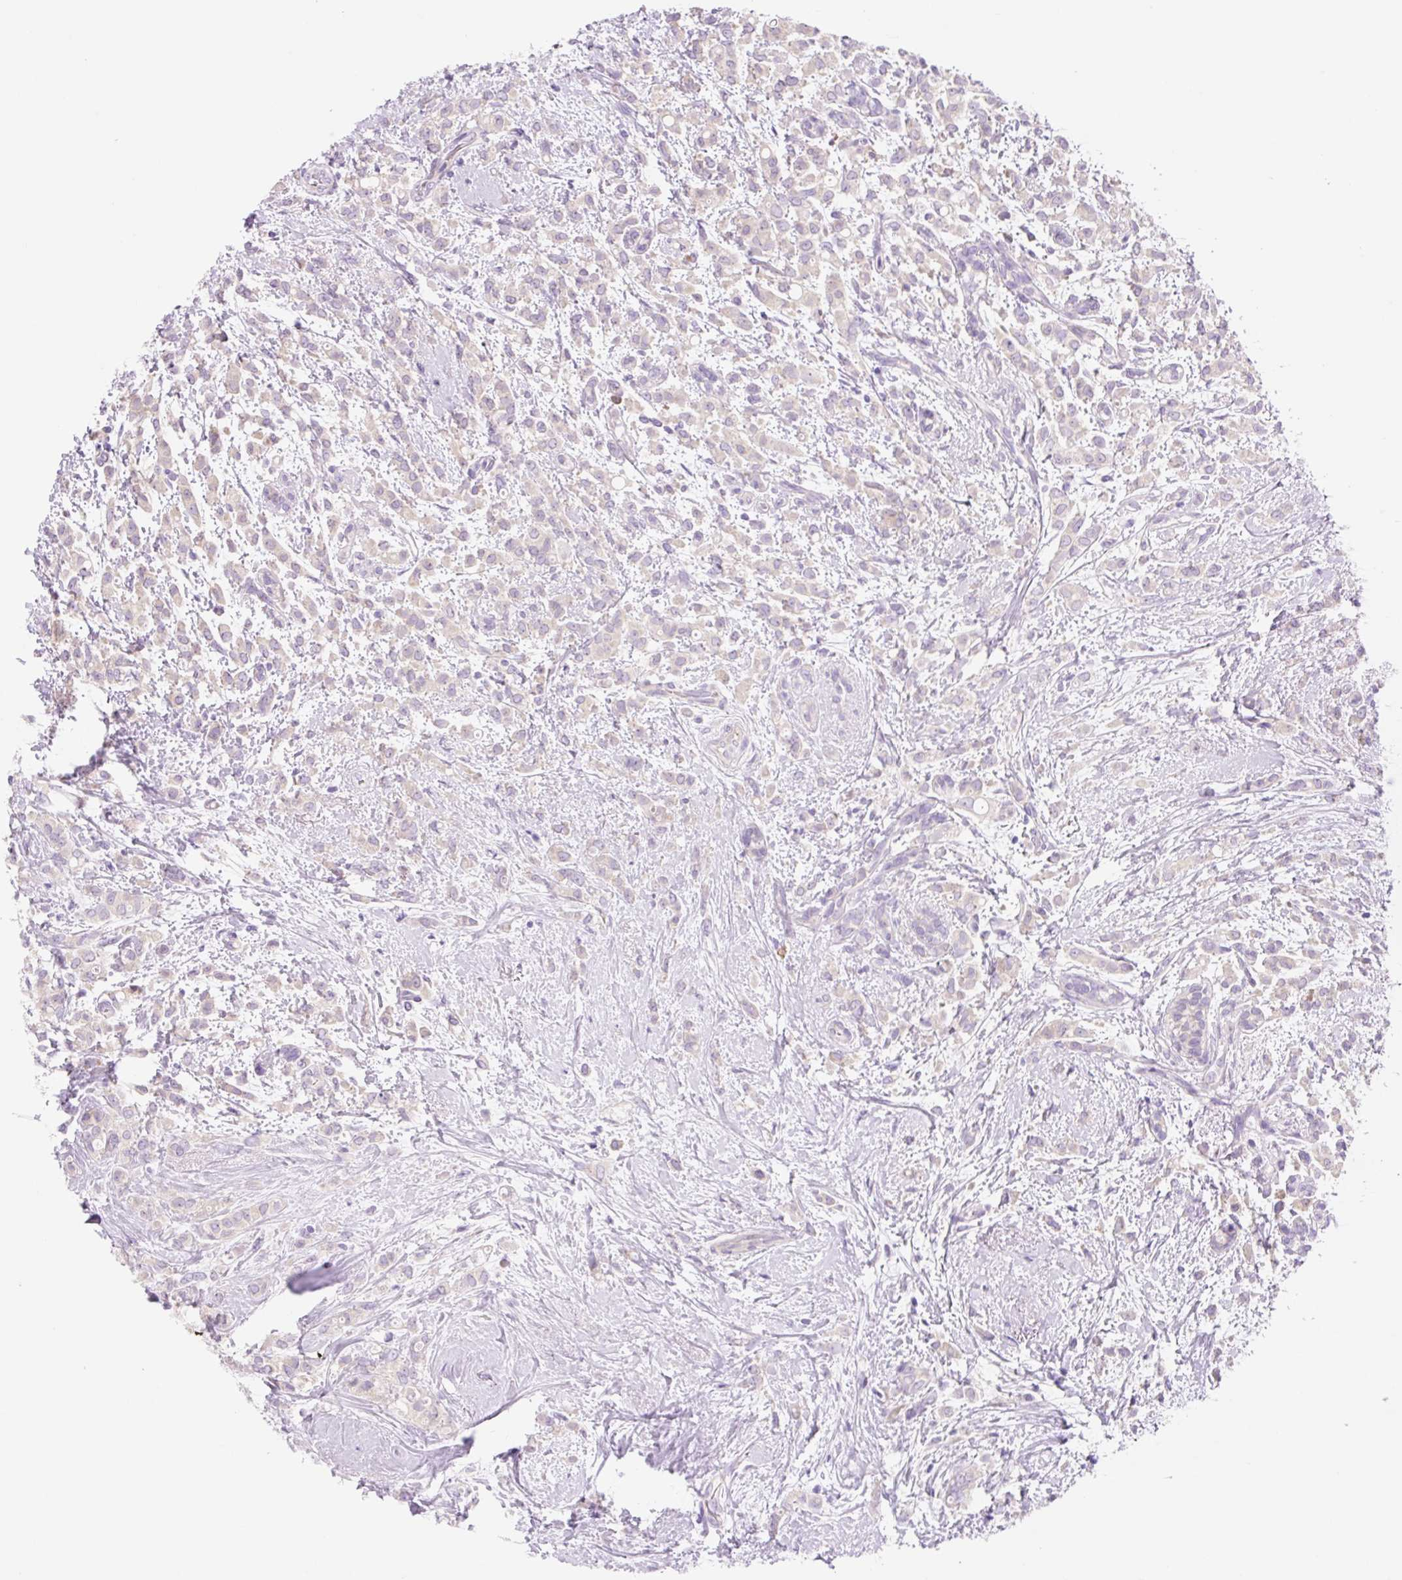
{"staining": {"intensity": "weak", "quantity": "<25%", "location": "cytoplasmic/membranous"}, "tissue": "breast cancer", "cell_type": "Tumor cells", "image_type": "cancer", "snomed": [{"axis": "morphology", "description": "Lobular carcinoma"}, {"axis": "topography", "description": "Breast"}], "caption": "There is no significant positivity in tumor cells of breast cancer.", "gene": "CELF6", "patient": {"sex": "female", "age": 68}}